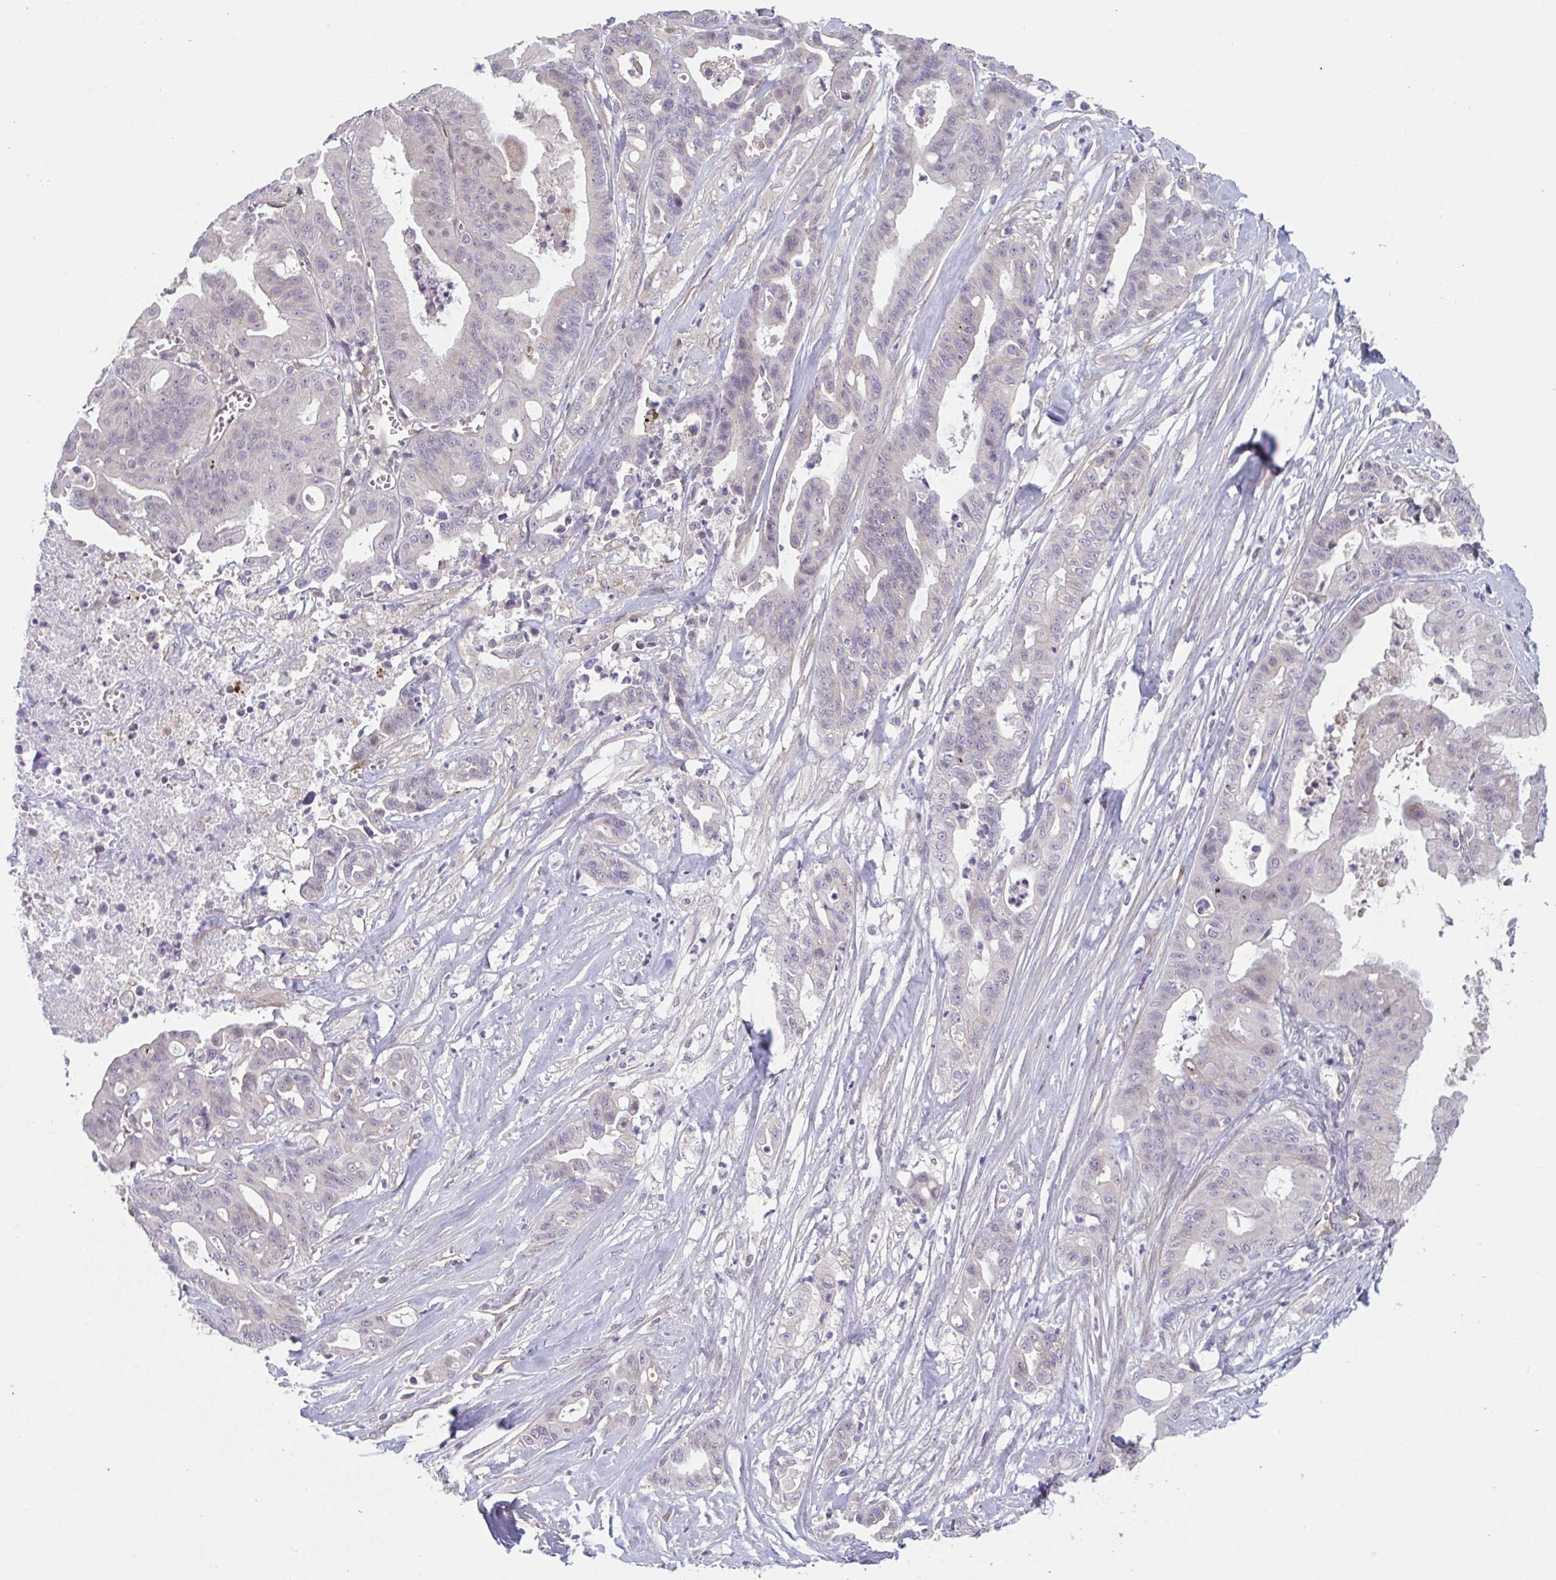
{"staining": {"intensity": "negative", "quantity": "none", "location": "none"}, "tissue": "ovarian cancer", "cell_type": "Tumor cells", "image_type": "cancer", "snomed": [{"axis": "morphology", "description": "Cystadenocarcinoma, mucinous, NOS"}, {"axis": "topography", "description": "Ovary"}], "caption": "High power microscopy image of an immunohistochemistry (IHC) photomicrograph of ovarian cancer (mucinous cystadenocarcinoma), revealing no significant staining in tumor cells.", "gene": "TNFSF10", "patient": {"sex": "female", "age": 70}}